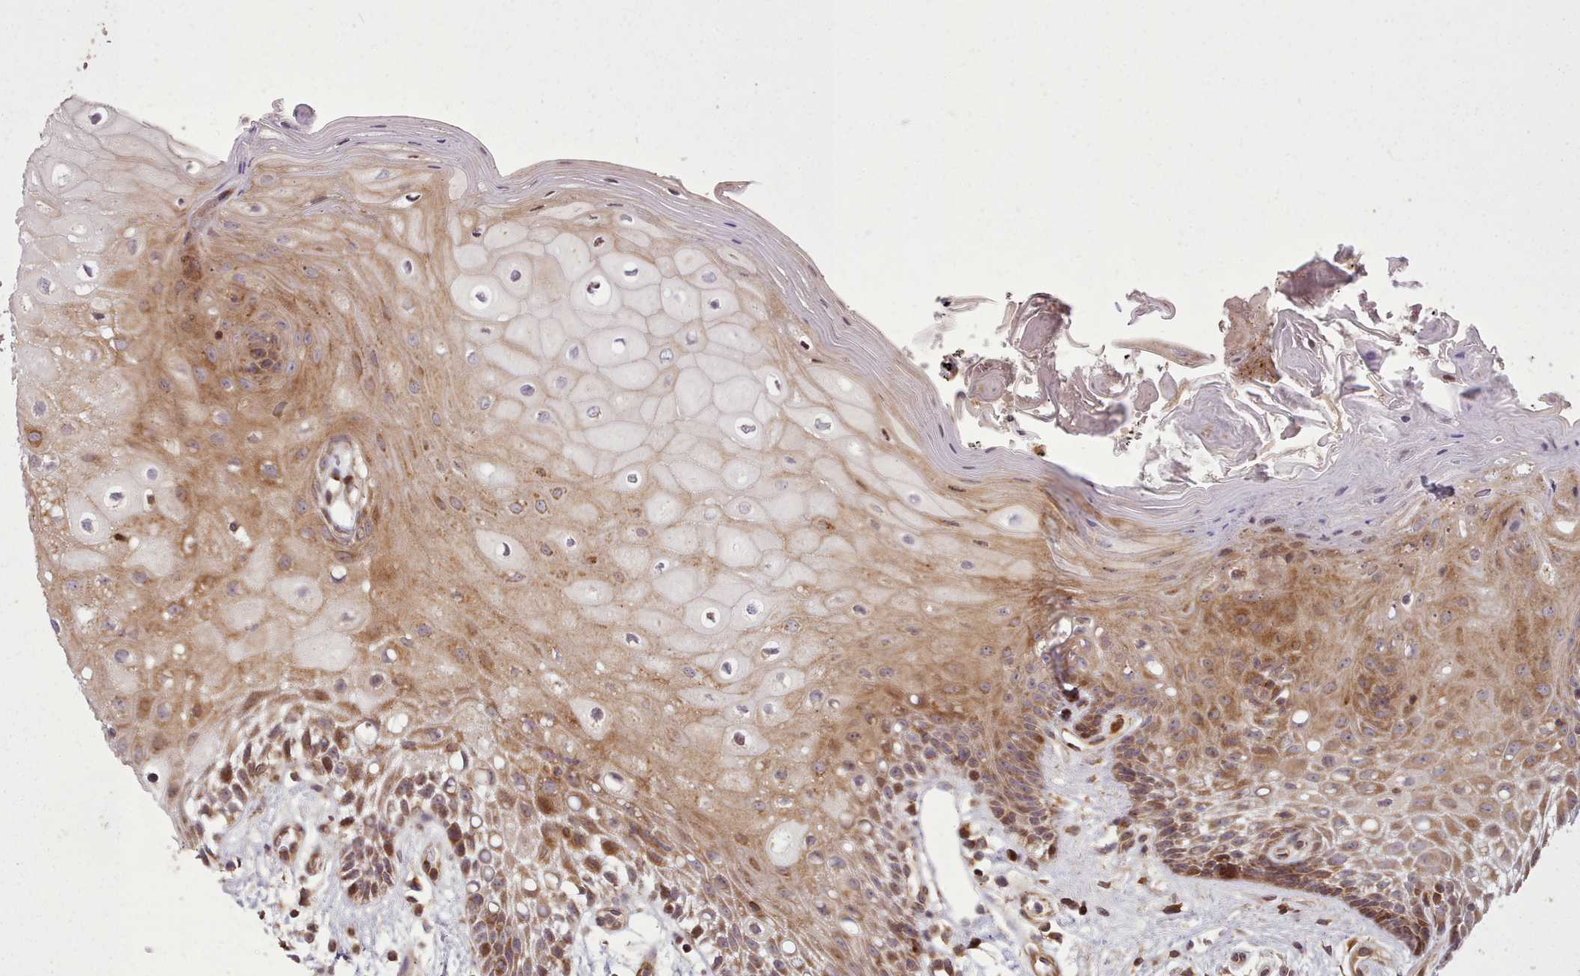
{"staining": {"intensity": "moderate", "quantity": ">75%", "location": "cytoplasmic/membranous,nuclear"}, "tissue": "oral mucosa", "cell_type": "Squamous epithelial cells", "image_type": "normal", "snomed": [{"axis": "morphology", "description": "Normal tissue, NOS"}, {"axis": "topography", "description": "Oral tissue"}, {"axis": "topography", "description": "Tounge, NOS"}], "caption": "Immunohistochemical staining of unremarkable oral mucosa reveals medium levels of moderate cytoplasmic/membranous,nuclear expression in approximately >75% of squamous epithelial cells.", "gene": "NLRP7", "patient": {"sex": "female", "age": 59}}